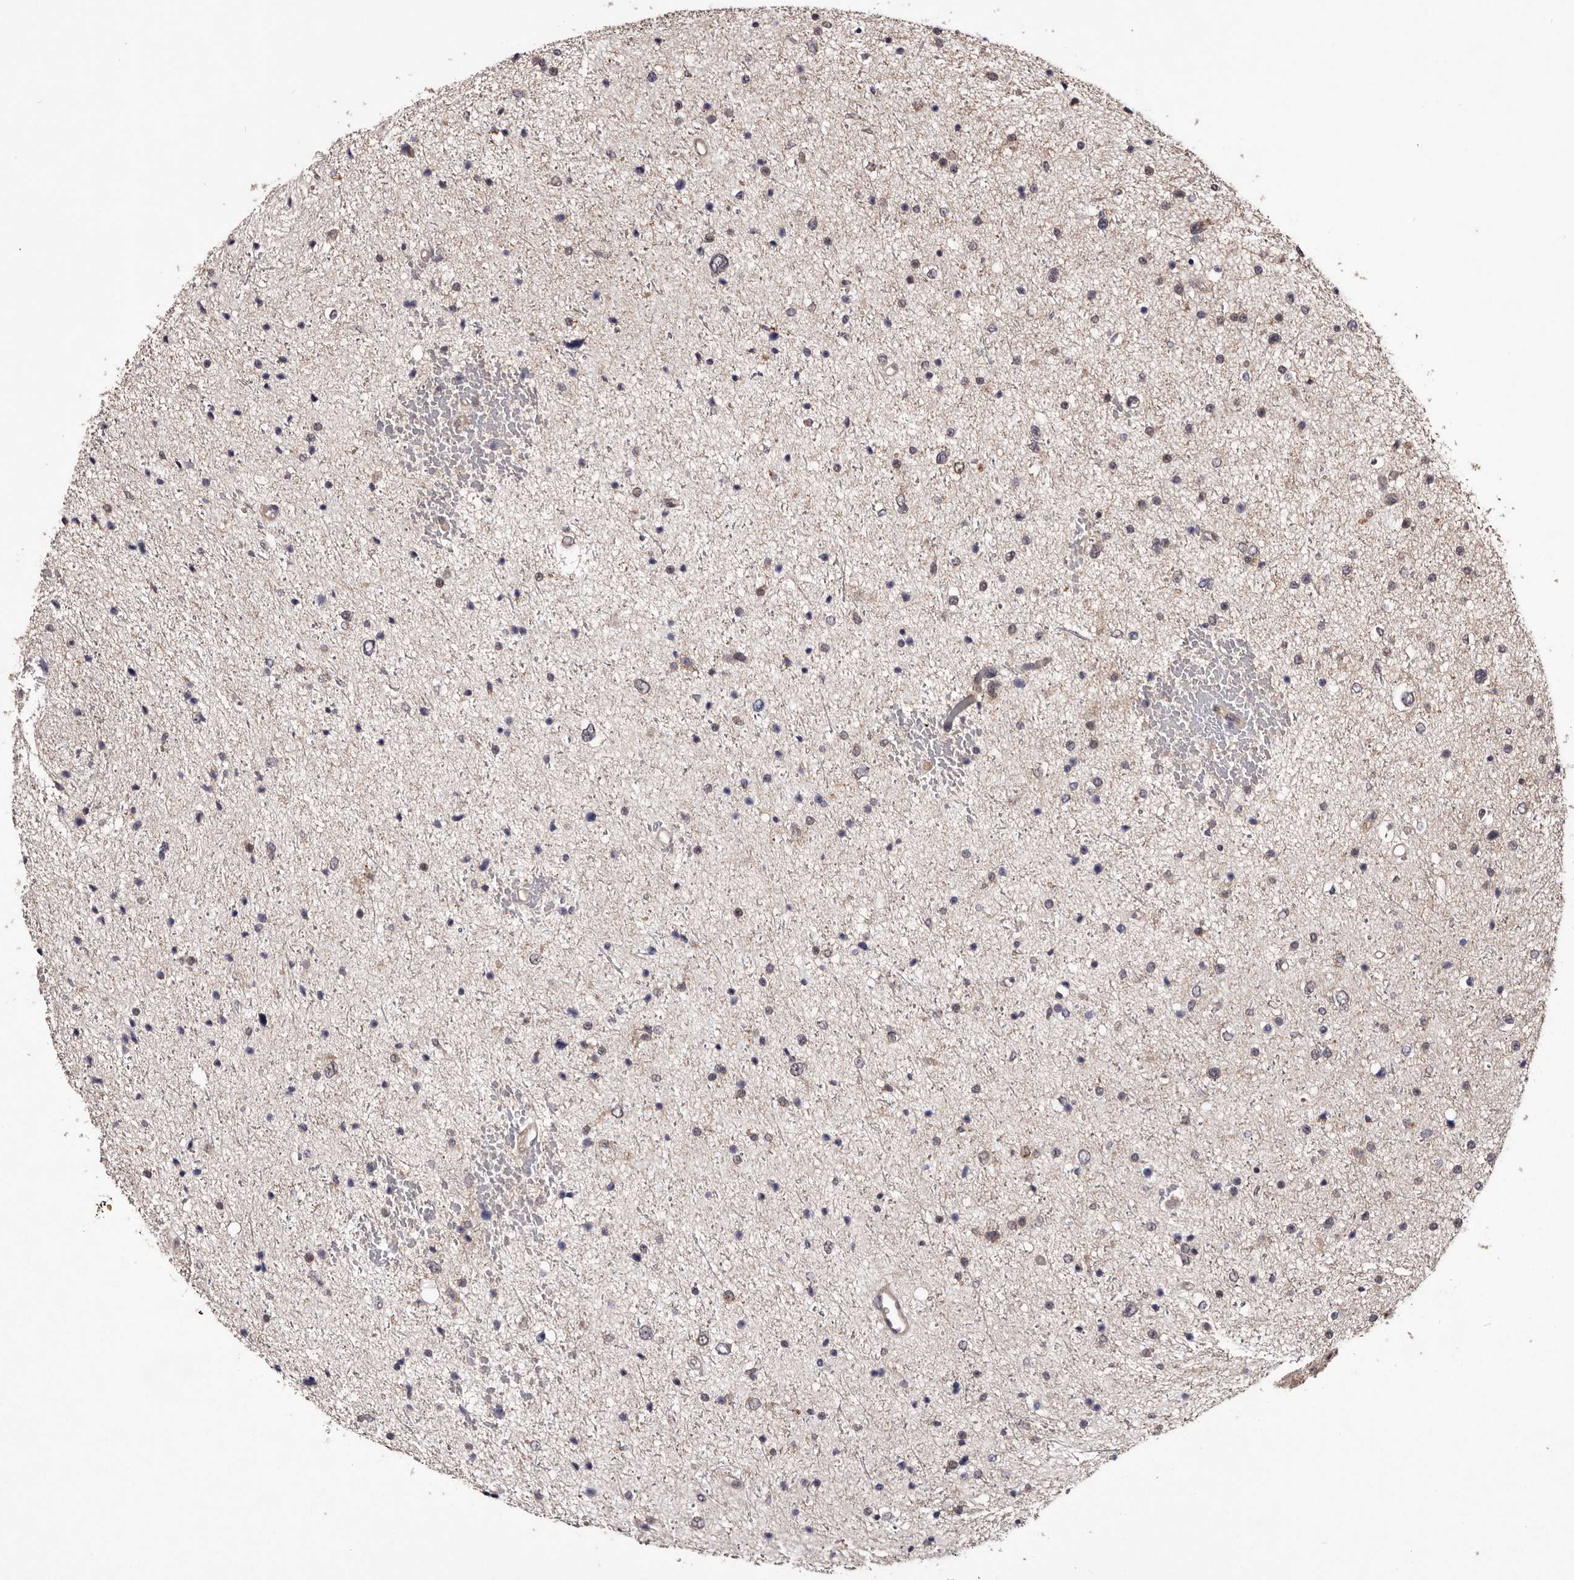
{"staining": {"intensity": "weak", "quantity": "<25%", "location": "cytoplasmic/membranous"}, "tissue": "glioma", "cell_type": "Tumor cells", "image_type": "cancer", "snomed": [{"axis": "morphology", "description": "Glioma, malignant, Low grade"}, {"axis": "topography", "description": "Brain"}], "caption": "There is no significant expression in tumor cells of glioma. The staining is performed using DAB brown chromogen with nuclei counter-stained in using hematoxylin.", "gene": "CELF3", "patient": {"sex": "female", "age": 37}}